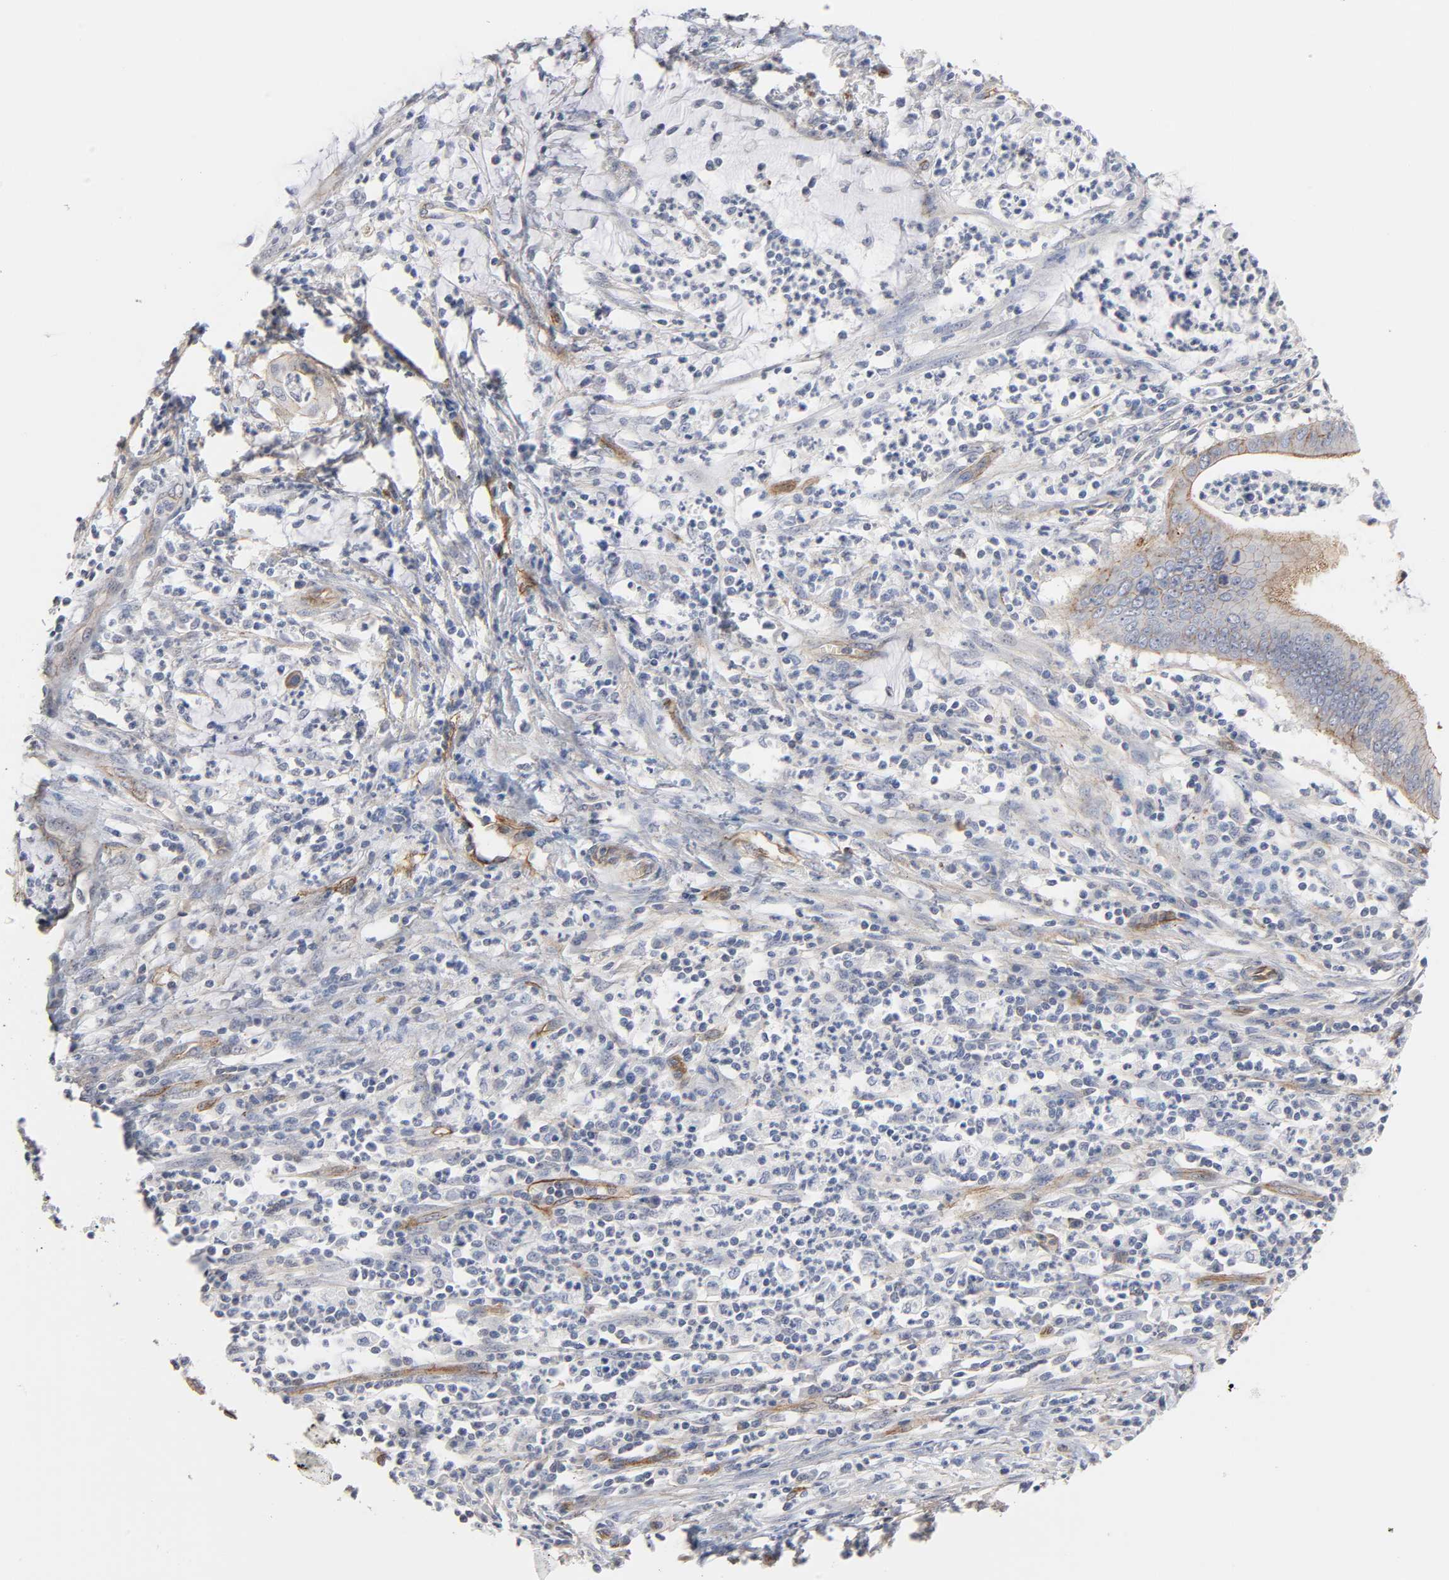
{"staining": {"intensity": "strong", "quantity": ">75%", "location": "cytoplasmic/membranous"}, "tissue": "cervical cancer", "cell_type": "Tumor cells", "image_type": "cancer", "snomed": [{"axis": "morphology", "description": "Adenocarcinoma, NOS"}, {"axis": "topography", "description": "Cervix"}], "caption": "Cervical cancer (adenocarcinoma) was stained to show a protein in brown. There is high levels of strong cytoplasmic/membranous staining in about >75% of tumor cells.", "gene": "SPTAN1", "patient": {"sex": "female", "age": 36}}